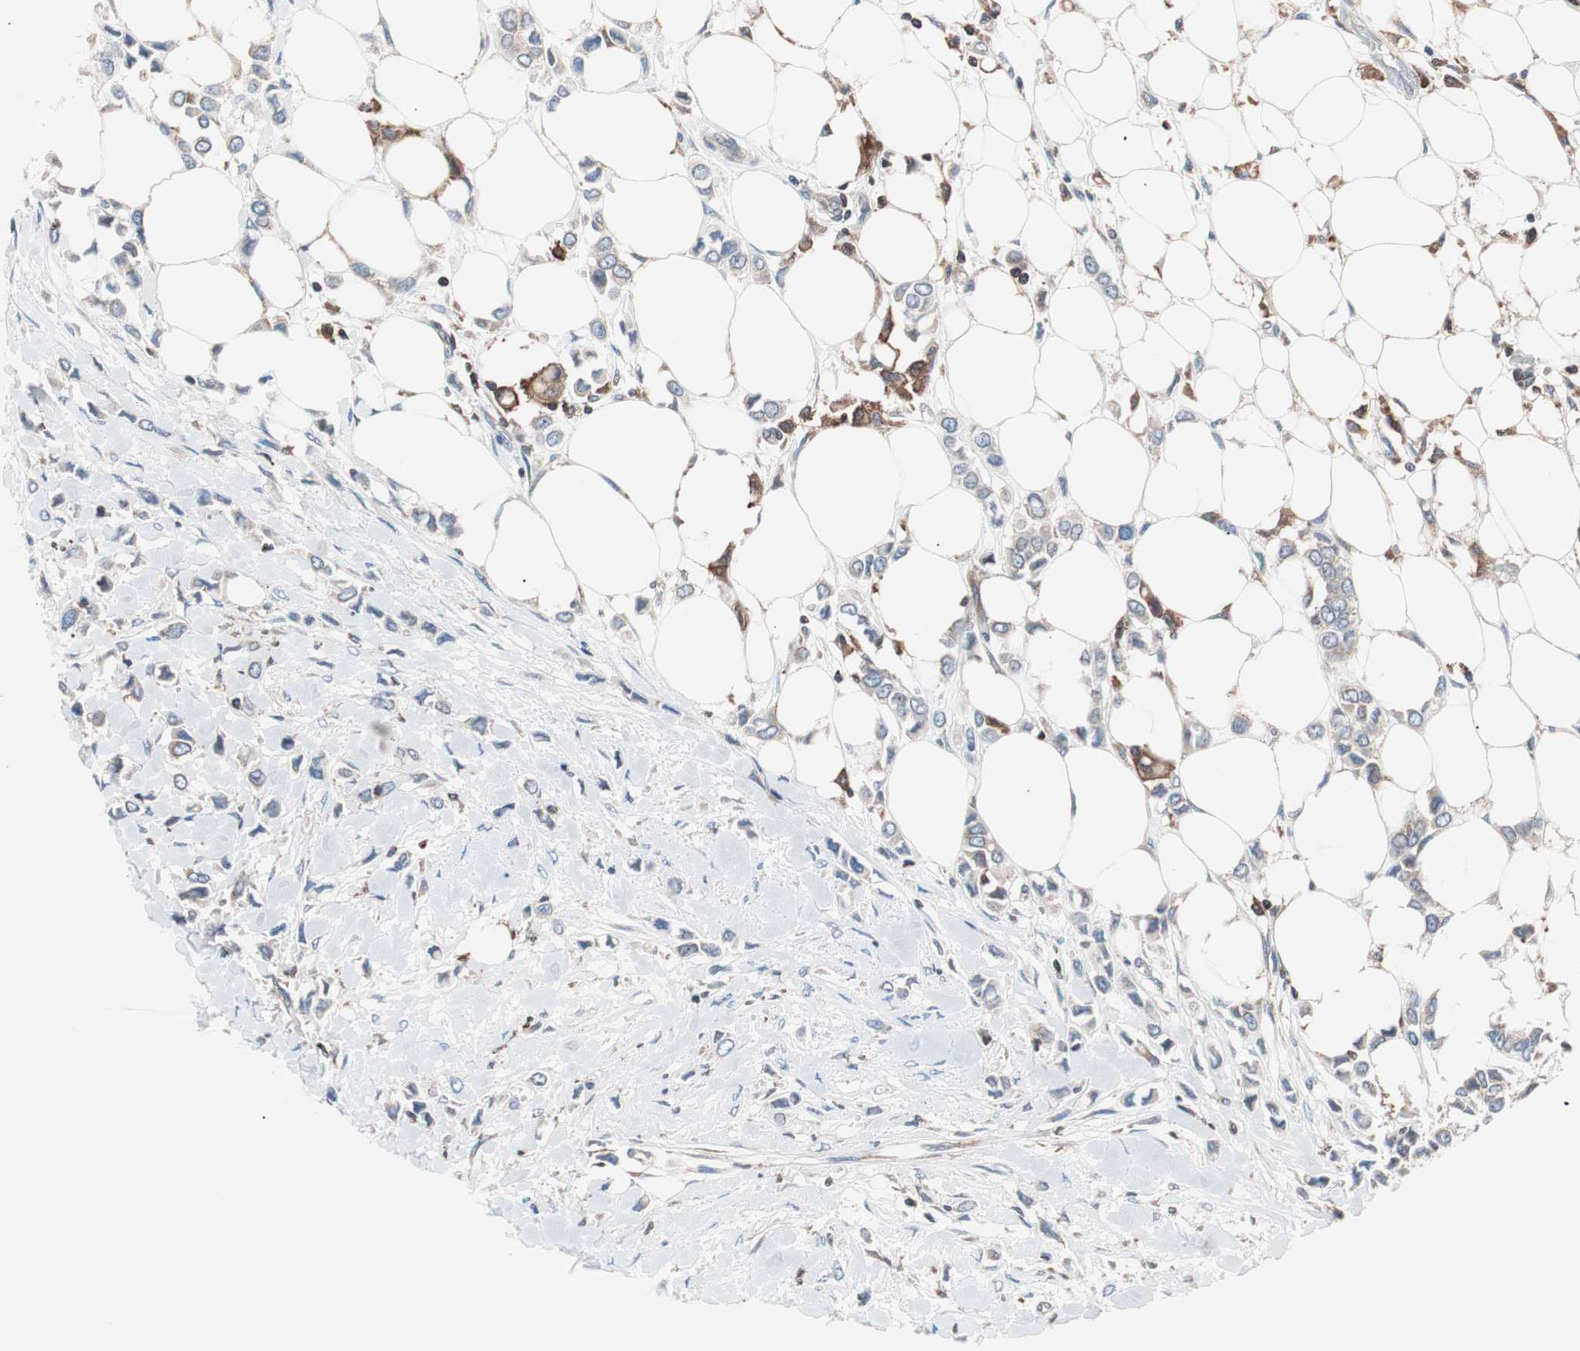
{"staining": {"intensity": "weak", "quantity": ">75%", "location": "cytoplasmic/membranous"}, "tissue": "breast cancer", "cell_type": "Tumor cells", "image_type": "cancer", "snomed": [{"axis": "morphology", "description": "Lobular carcinoma"}, {"axis": "topography", "description": "Breast"}], "caption": "A brown stain shows weak cytoplasmic/membranous positivity of a protein in human breast cancer (lobular carcinoma) tumor cells.", "gene": "PIK3R1", "patient": {"sex": "female", "age": 51}}